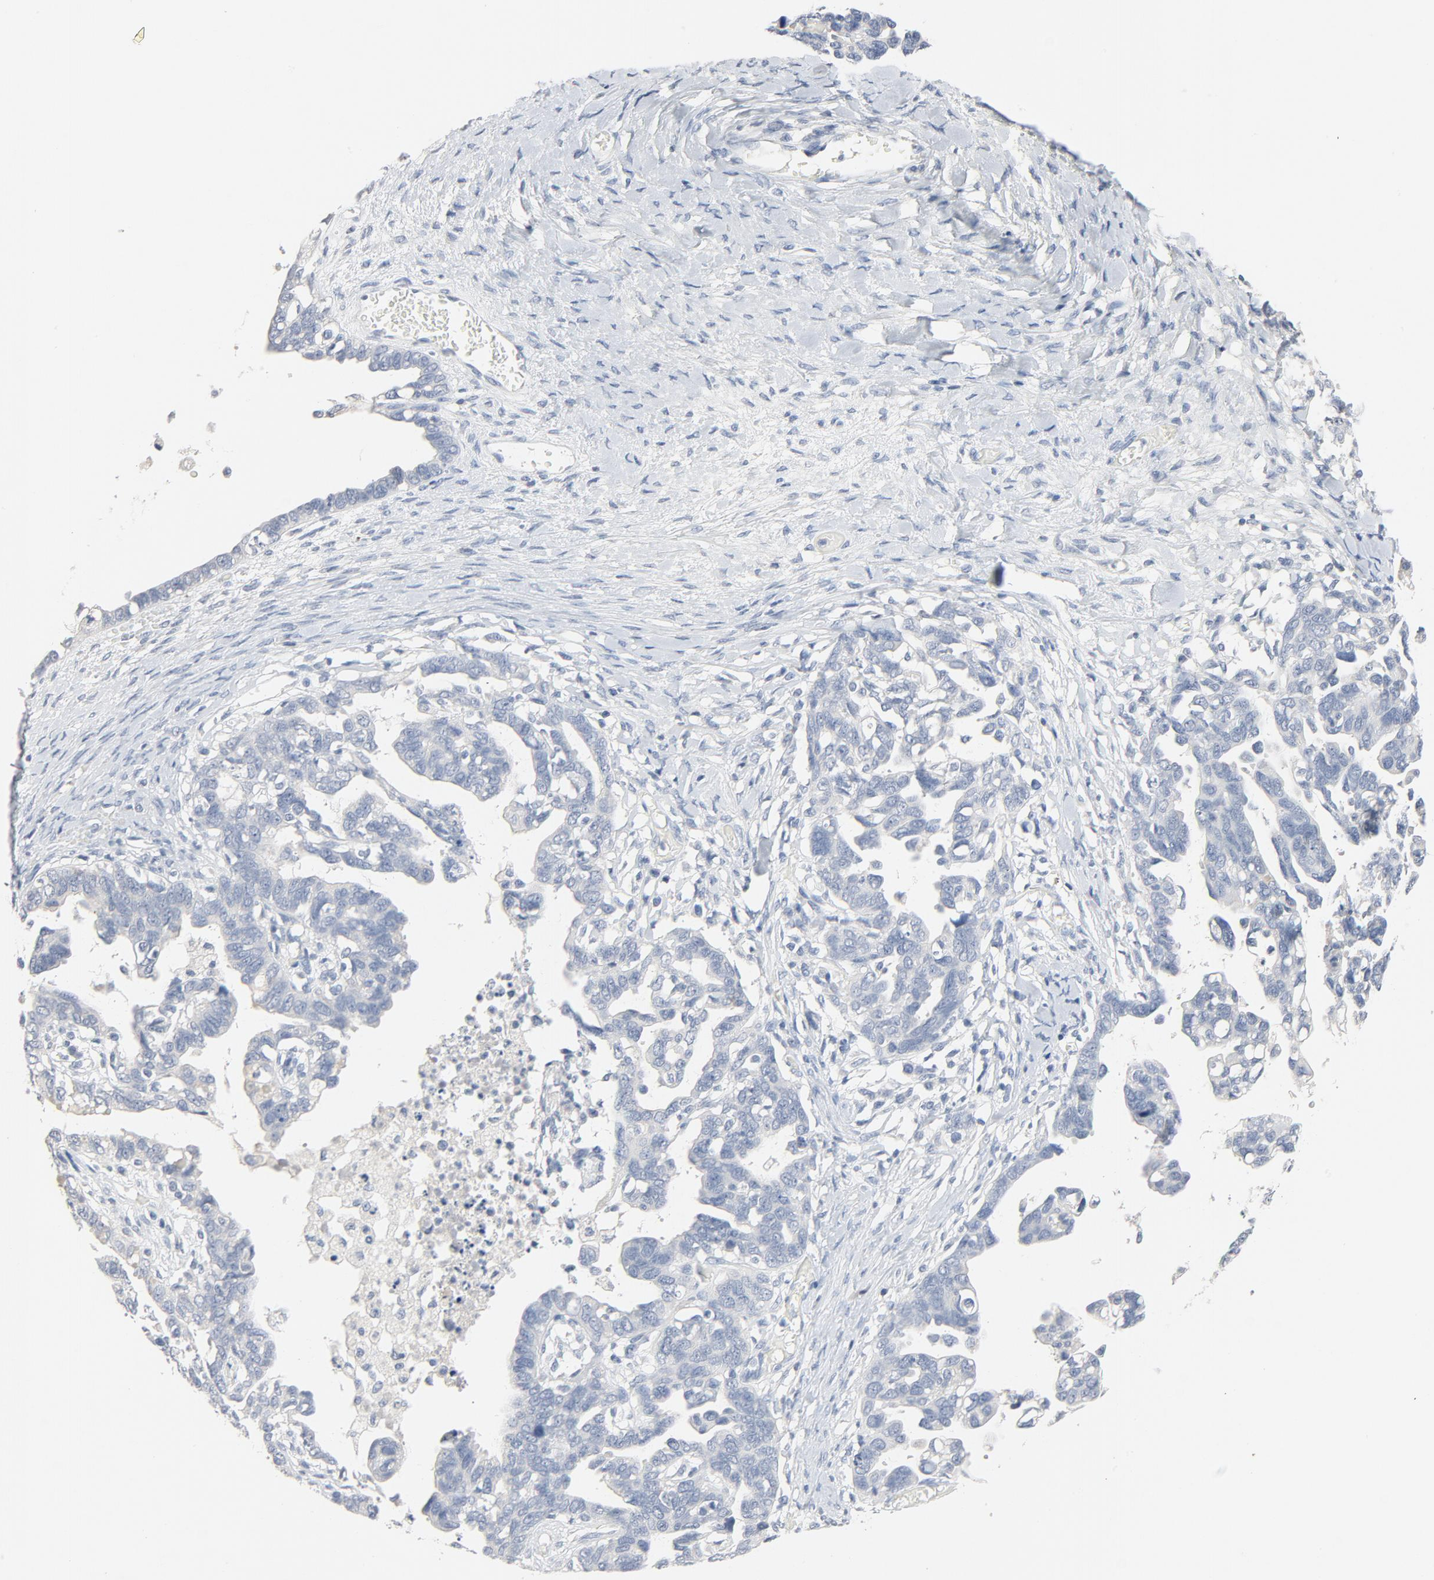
{"staining": {"intensity": "negative", "quantity": "none", "location": "none"}, "tissue": "ovarian cancer", "cell_type": "Tumor cells", "image_type": "cancer", "snomed": [{"axis": "morphology", "description": "Cystadenocarcinoma, serous, NOS"}, {"axis": "topography", "description": "Ovary"}], "caption": "Immunohistochemical staining of serous cystadenocarcinoma (ovarian) displays no significant staining in tumor cells.", "gene": "ZCCHC13", "patient": {"sex": "female", "age": 69}}